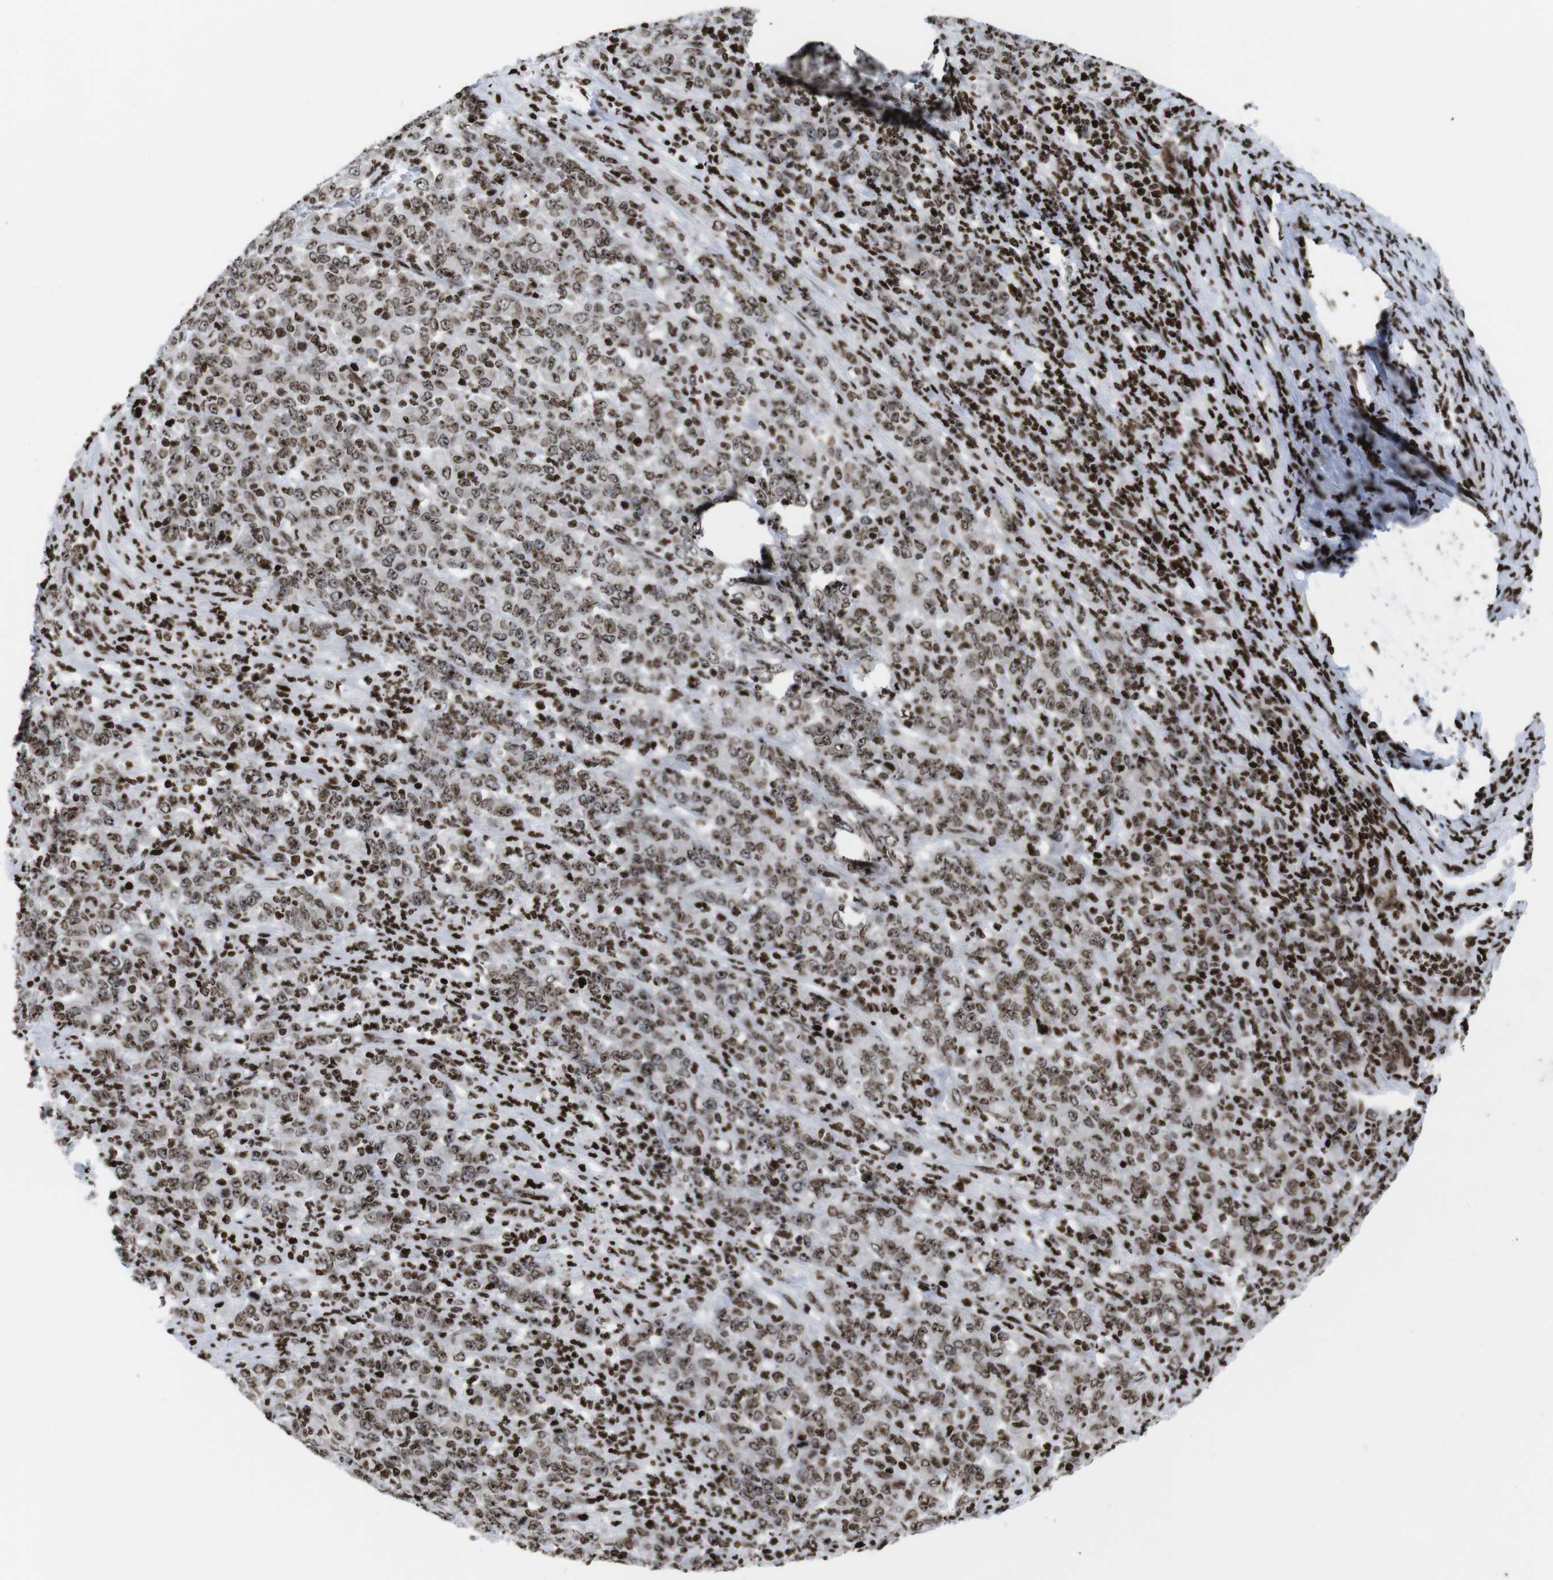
{"staining": {"intensity": "moderate", "quantity": ">75%", "location": "nuclear"}, "tissue": "stomach cancer", "cell_type": "Tumor cells", "image_type": "cancer", "snomed": [{"axis": "morphology", "description": "Adenocarcinoma, NOS"}, {"axis": "topography", "description": "Stomach, lower"}], "caption": "This is a micrograph of immunohistochemistry staining of adenocarcinoma (stomach), which shows moderate expression in the nuclear of tumor cells.", "gene": "H1-4", "patient": {"sex": "female", "age": 71}}